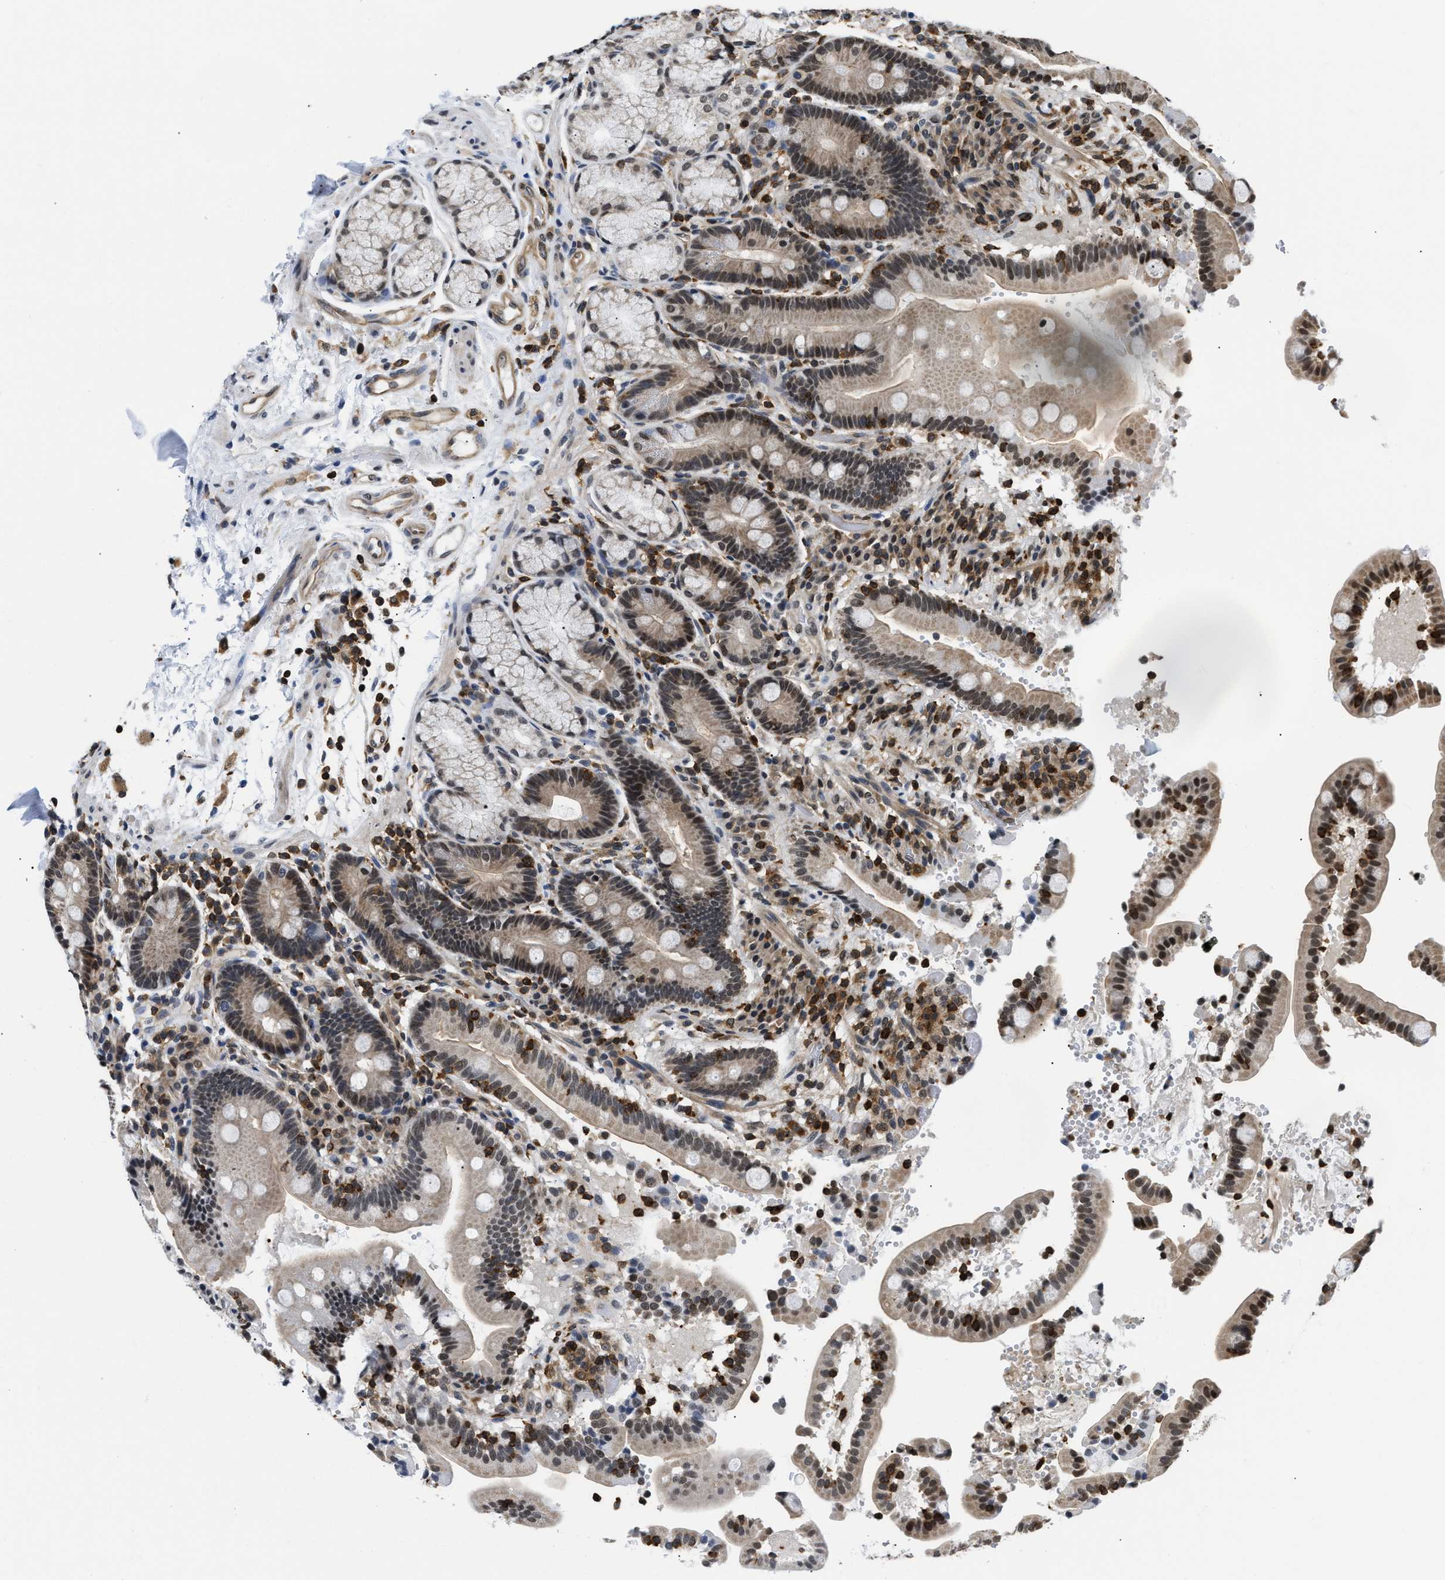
{"staining": {"intensity": "strong", "quantity": "25%-75%", "location": "nuclear"}, "tissue": "duodenum", "cell_type": "Glandular cells", "image_type": "normal", "snomed": [{"axis": "morphology", "description": "Normal tissue, NOS"}, {"axis": "topography", "description": "Small intestine, NOS"}], "caption": "A histopathology image of human duodenum stained for a protein exhibits strong nuclear brown staining in glandular cells. (brown staining indicates protein expression, while blue staining denotes nuclei).", "gene": "STK10", "patient": {"sex": "female", "age": 71}}